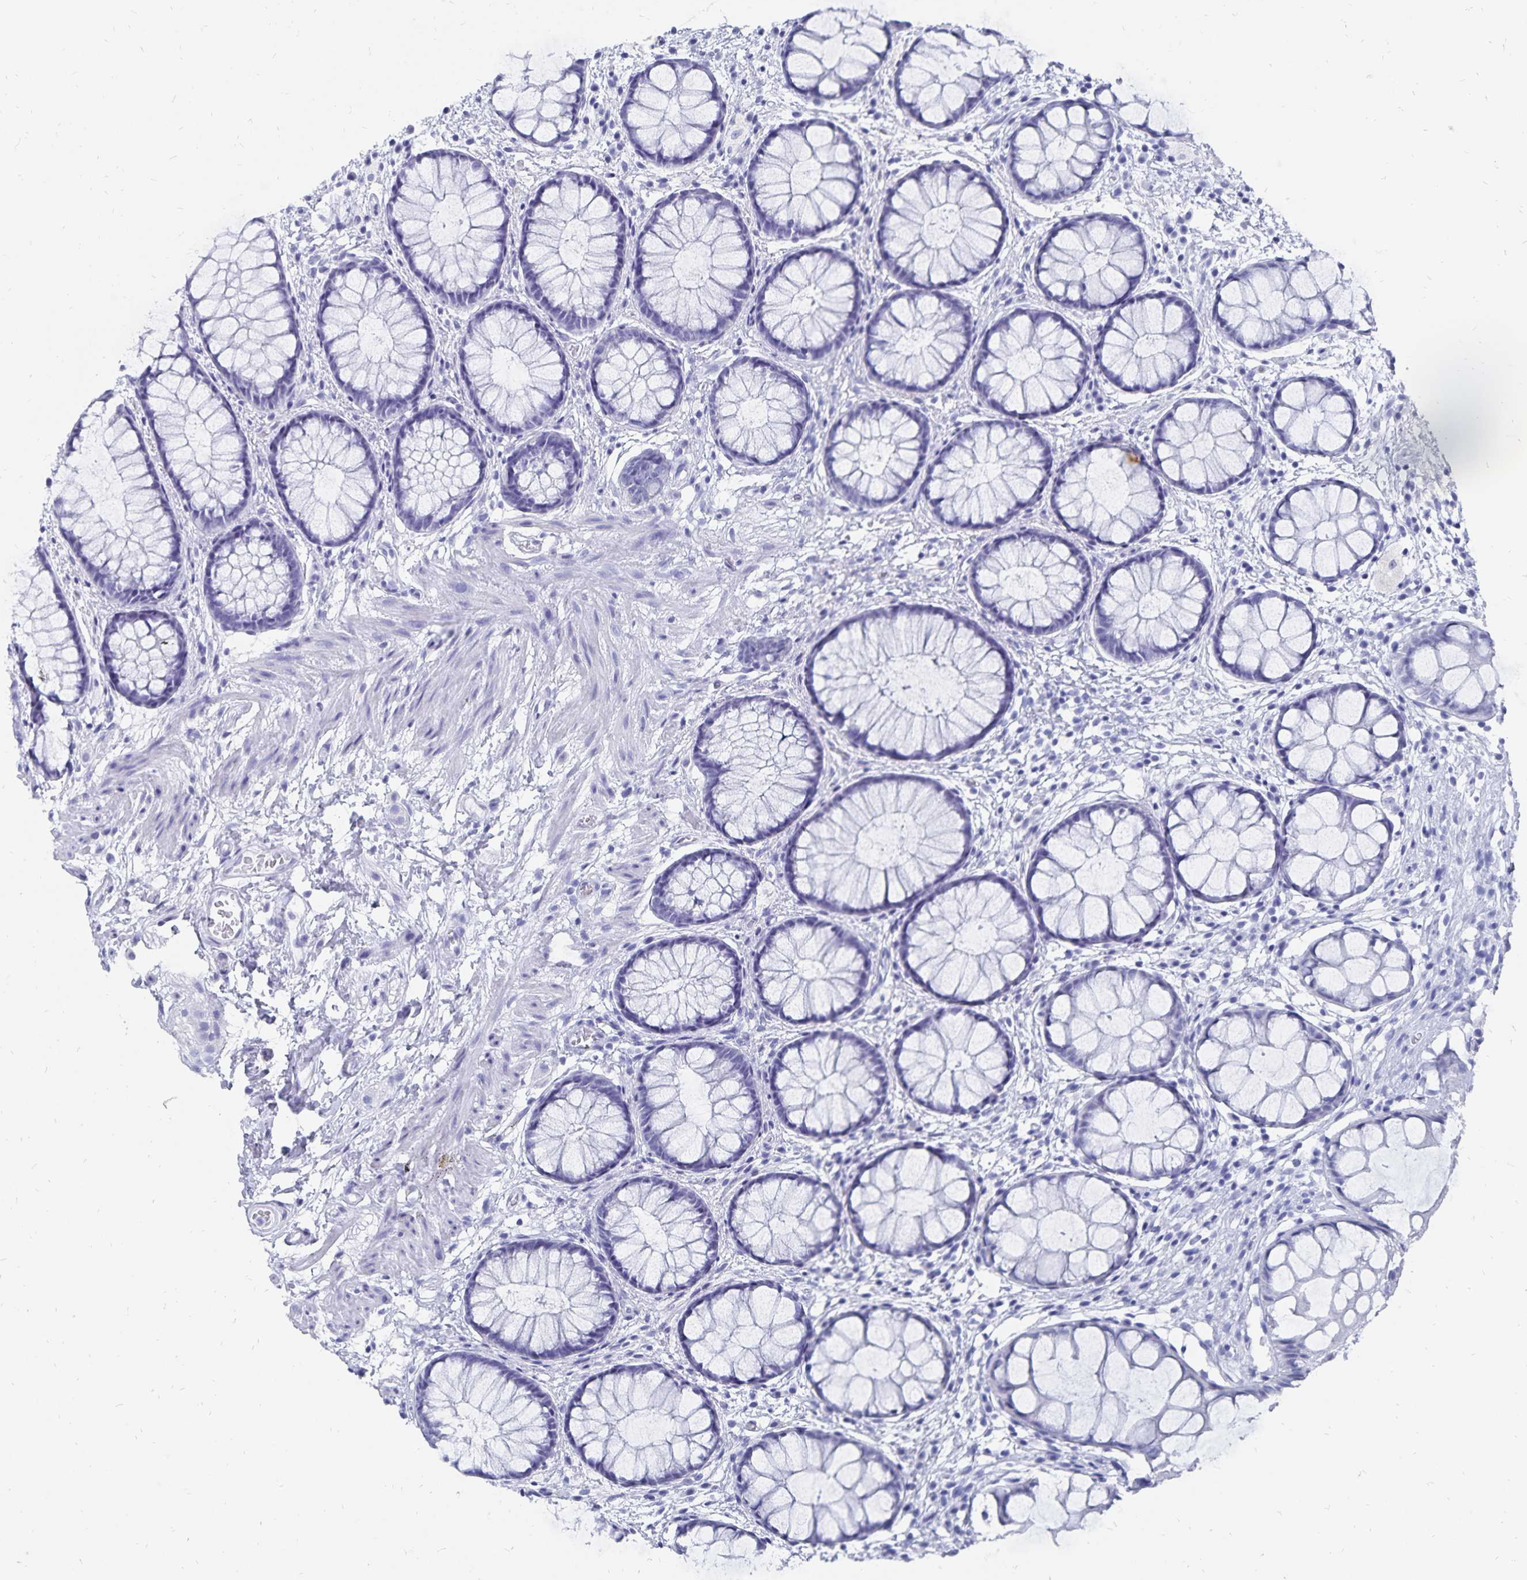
{"staining": {"intensity": "negative", "quantity": "none", "location": "none"}, "tissue": "rectum", "cell_type": "Glandular cells", "image_type": "normal", "snomed": [{"axis": "morphology", "description": "Normal tissue, NOS"}, {"axis": "topography", "description": "Rectum"}], "caption": "Immunohistochemistry of benign rectum displays no positivity in glandular cells. (DAB immunohistochemistry, high magnification).", "gene": "ADH1A", "patient": {"sex": "female", "age": 62}}